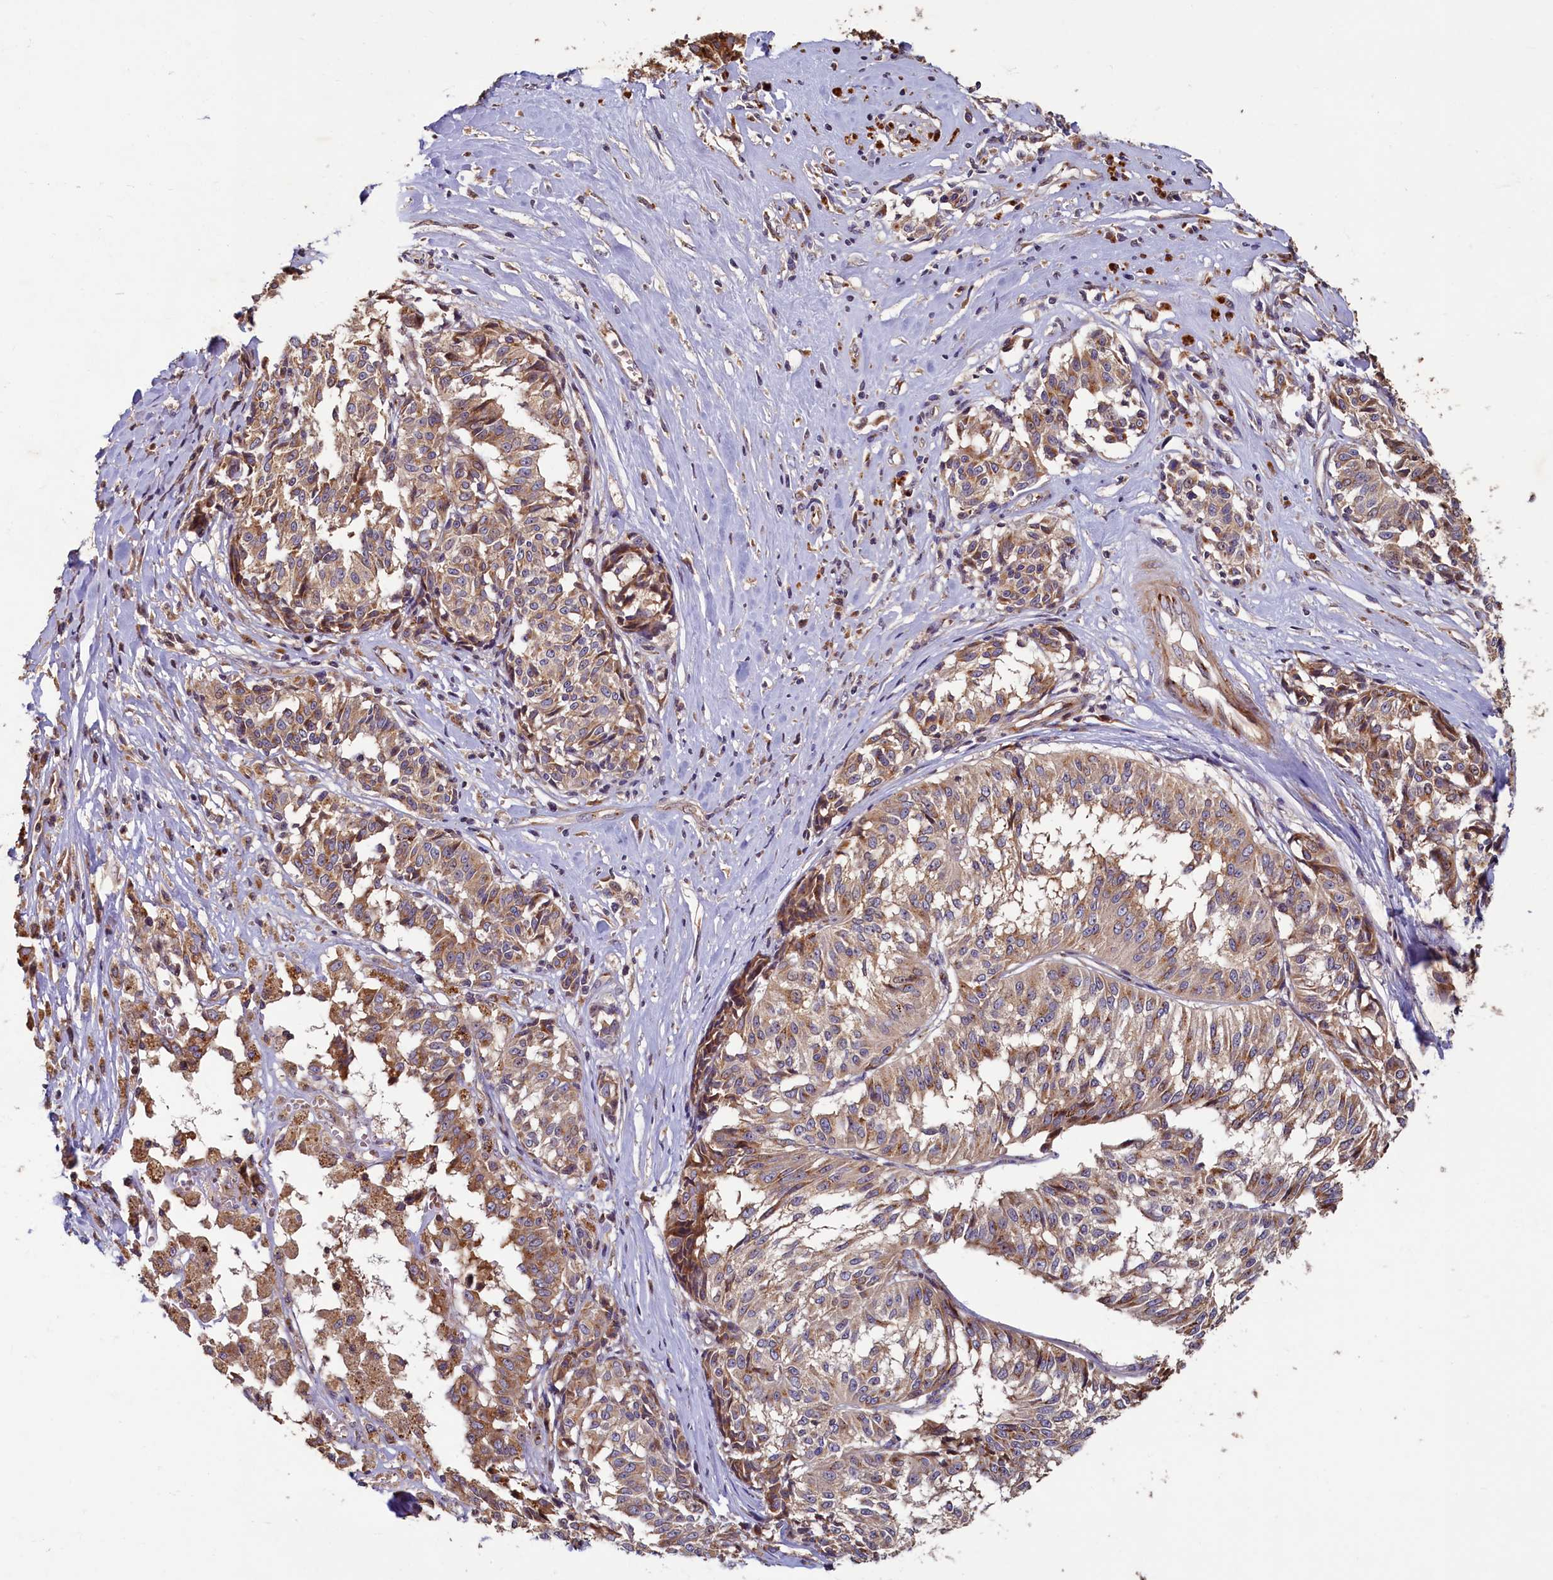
{"staining": {"intensity": "moderate", "quantity": ">75%", "location": "cytoplasmic/membranous"}, "tissue": "melanoma", "cell_type": "Tumor cells", "image_type": "cancer", "snomed": [{"axis": "morphology", "description": "Malignant melanoma, NOS"}, {"axis": "topography", "description": "Skin"}], "caption": "A photomicrograph showing moderate cytoplasmic/membranous expression in approximately >75% of tumor cells in melanoma, as visualized by brown immunohistochemical staining.", "gene": "TMEM181", "patient": {"sex": "female", "age": 72}}